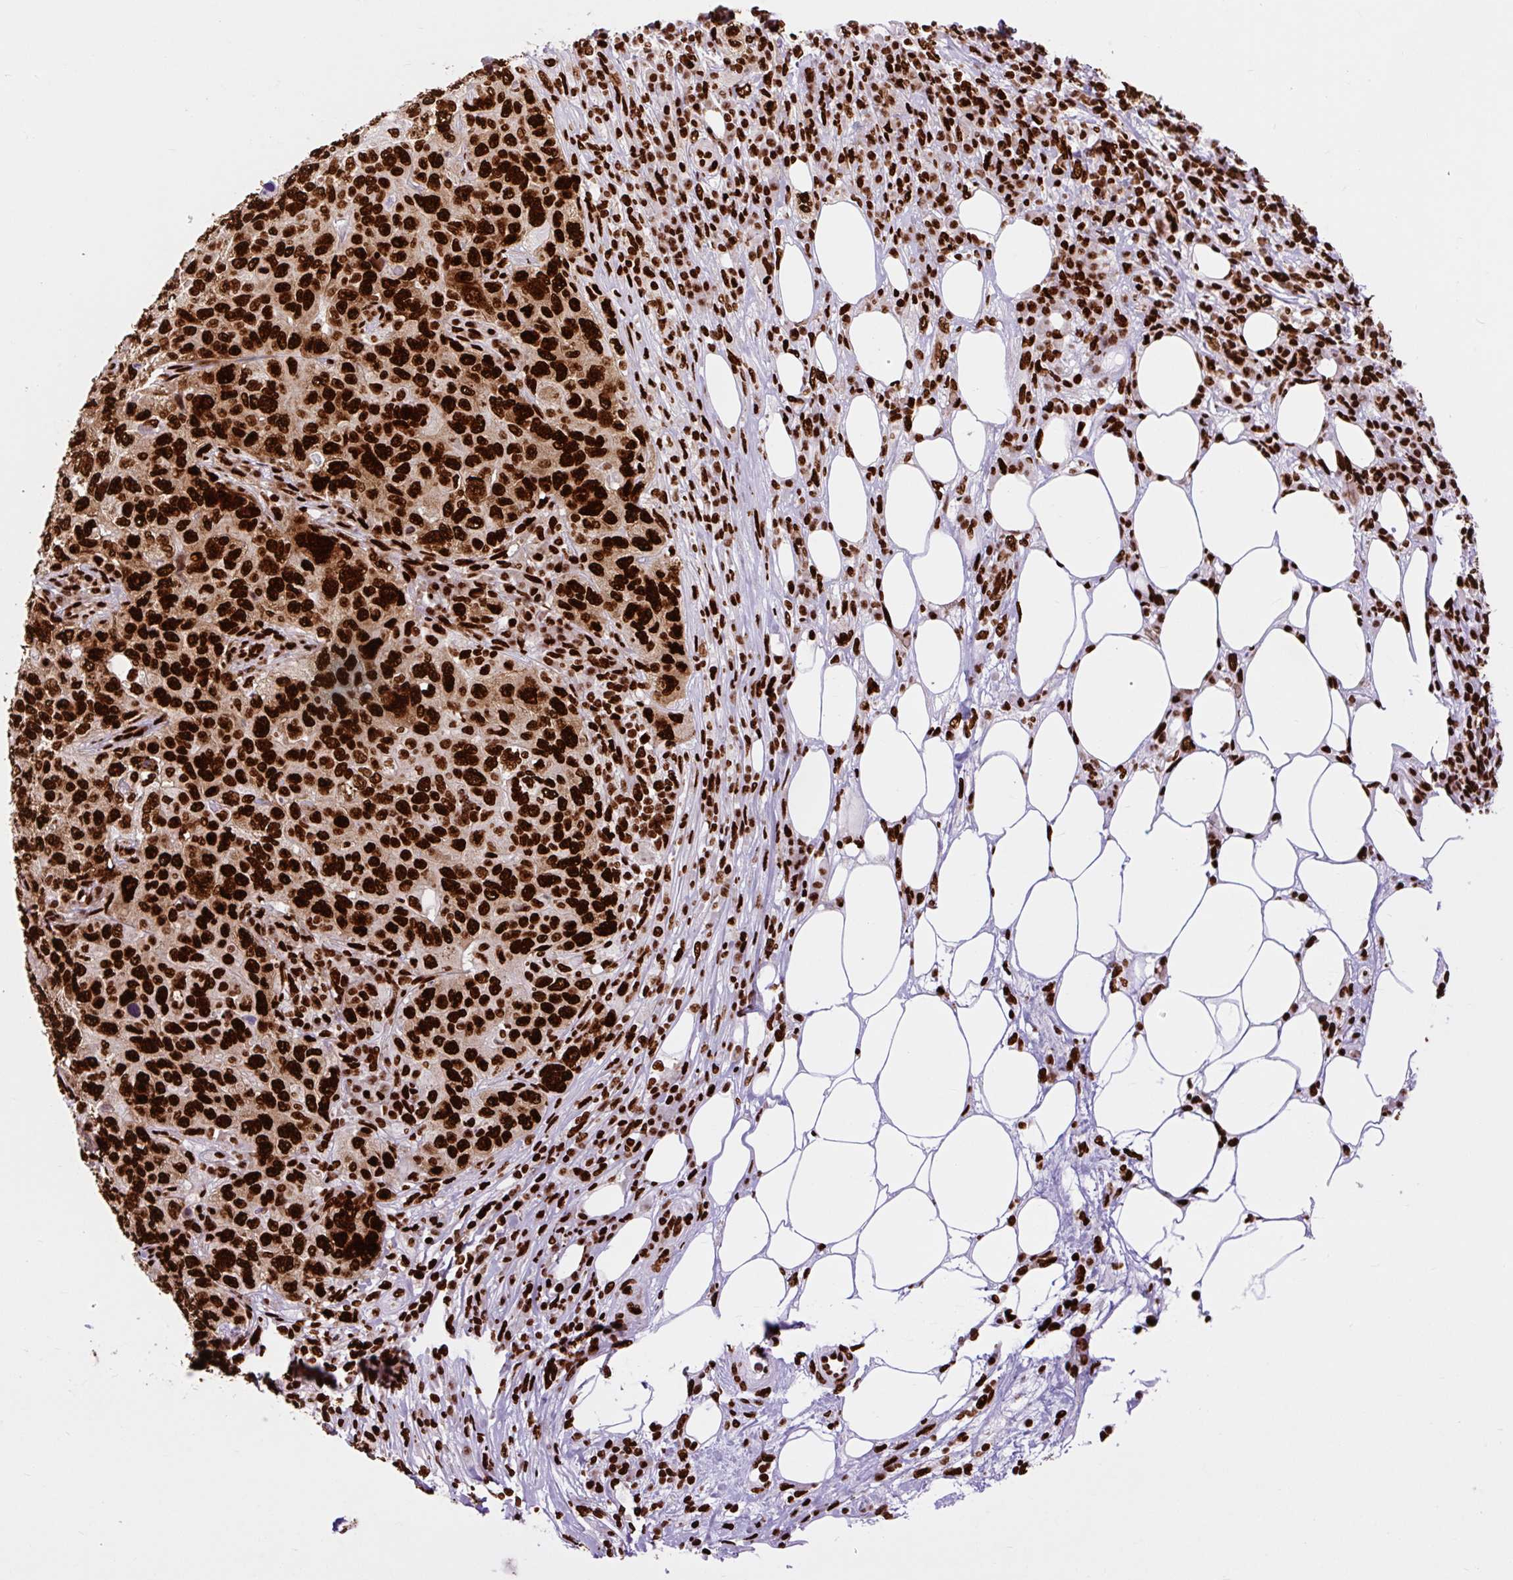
{"staining": {"intensity": "strong", "quantity": ">75%", "location": "nuclear"}, "tissue": "pancreatic cancer", "cell_type": "Tumor cells", "image_type": "cancer", "snomed": [{"axis": "morphology", "description": "Adenocarcinoma, NOS"}, {"axis": "topography", "description": "Pancreas"}], "caption": "Immunohistochemistry (IHC) of pancreatic cancer (adenocarcinoma) displays high levels of strong nuclear staining in about >75% of tumor cells.", "gene": "FUS", "patient": {"sex": "male", "age": 68}}